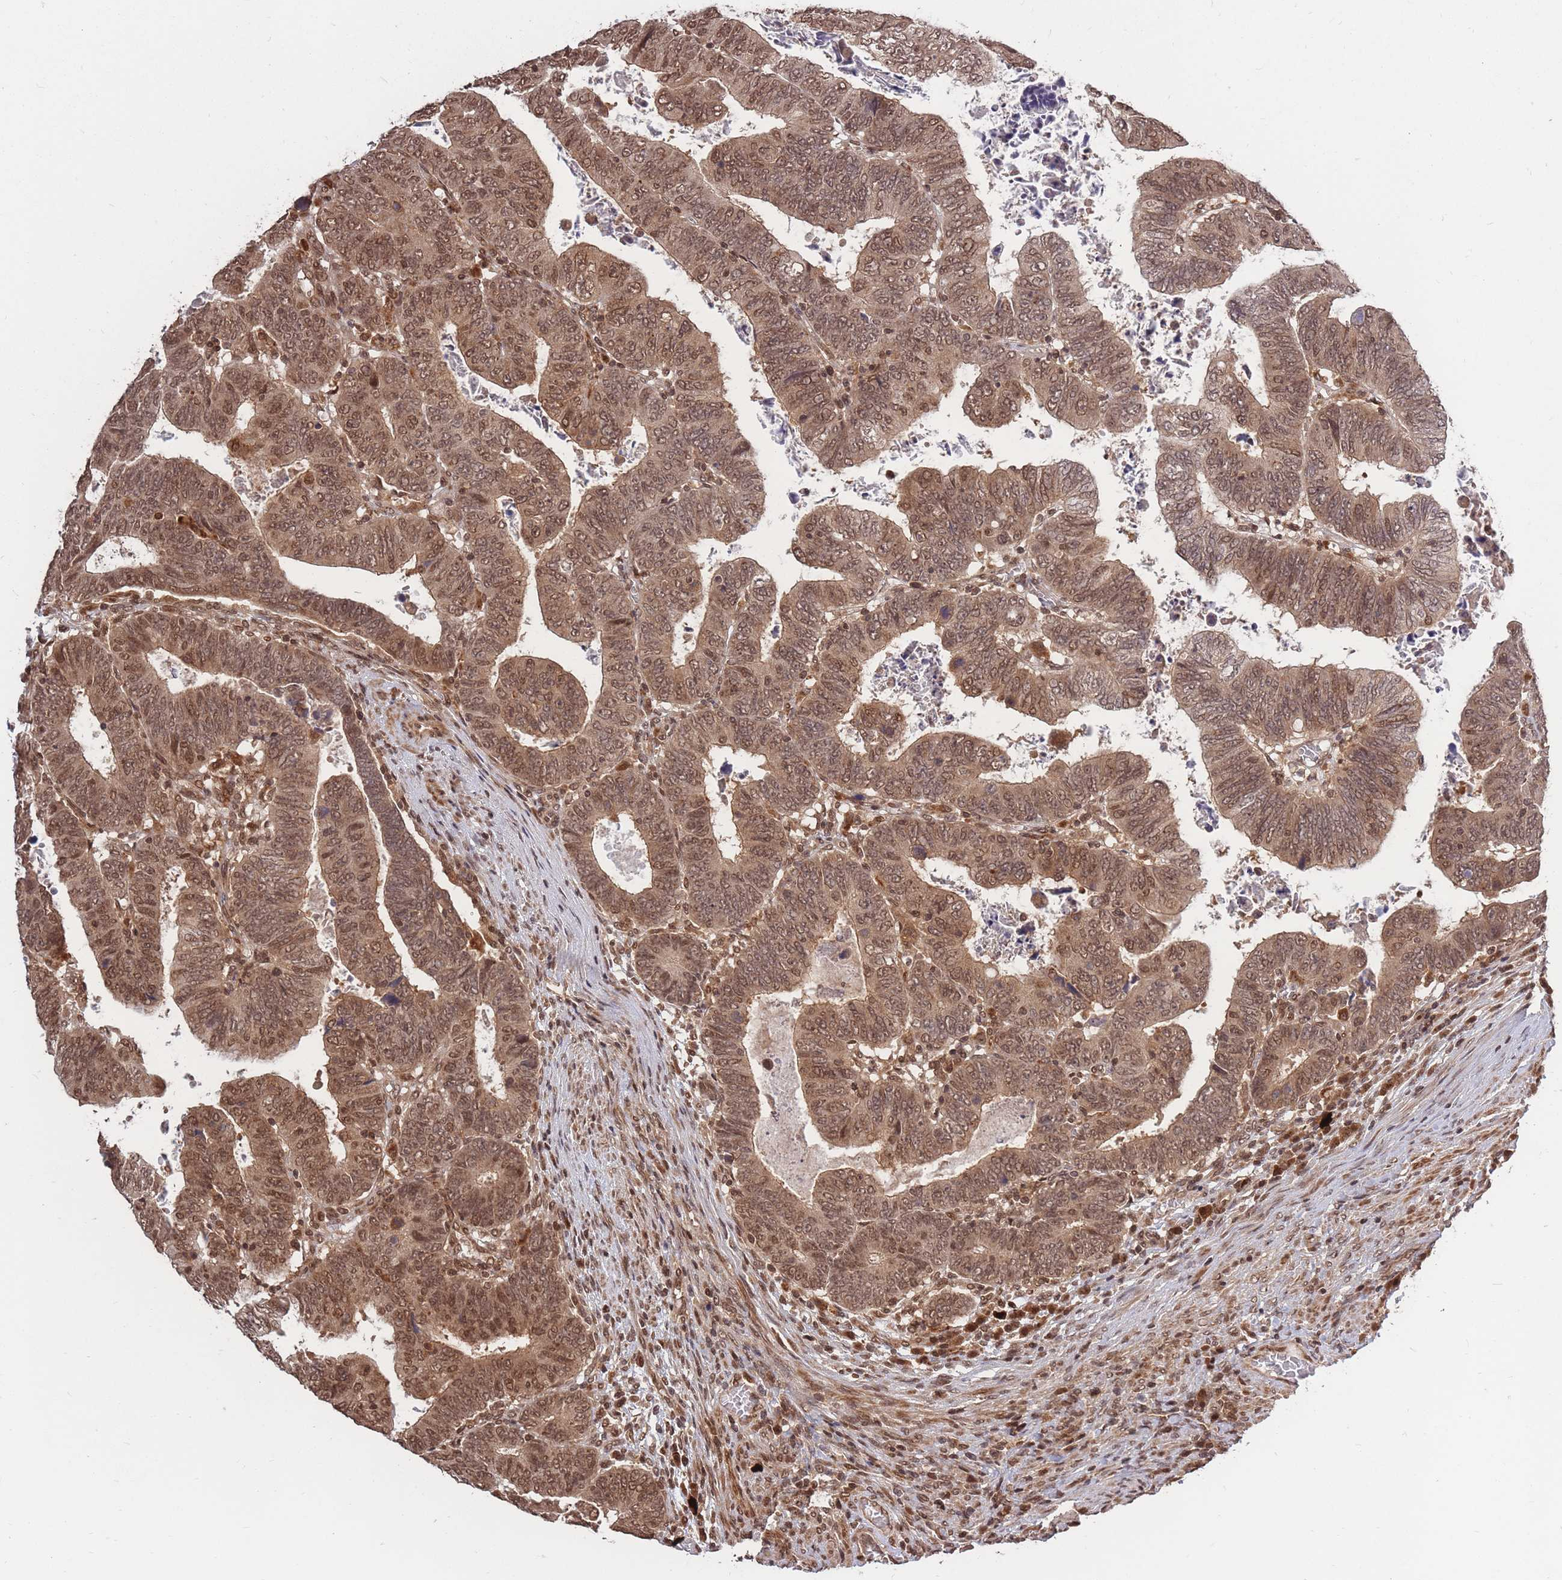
{"staining": {"intensity": "moderate", "quantity": ">75%", "location": "cytoplasmic/membranous,nuclear"}, "tissue": "colorectal cancer", "cell_type": "Tumor cells", "image_type": "cancer", "snomed": [{"axis": "morphology", "description": "Normal tissue, NOS"}, {"axis": "morphology", "description": "Adenocarcinoma, NOS"}, {"axis": "topography", "description": "Rectum"}], "caption": "Colorectal adenocarcinoma stained with a protein marker shows moderate staining in tumor cells.", "gene": "SRA1", "patient": {"sex": "female", "age": 65}}